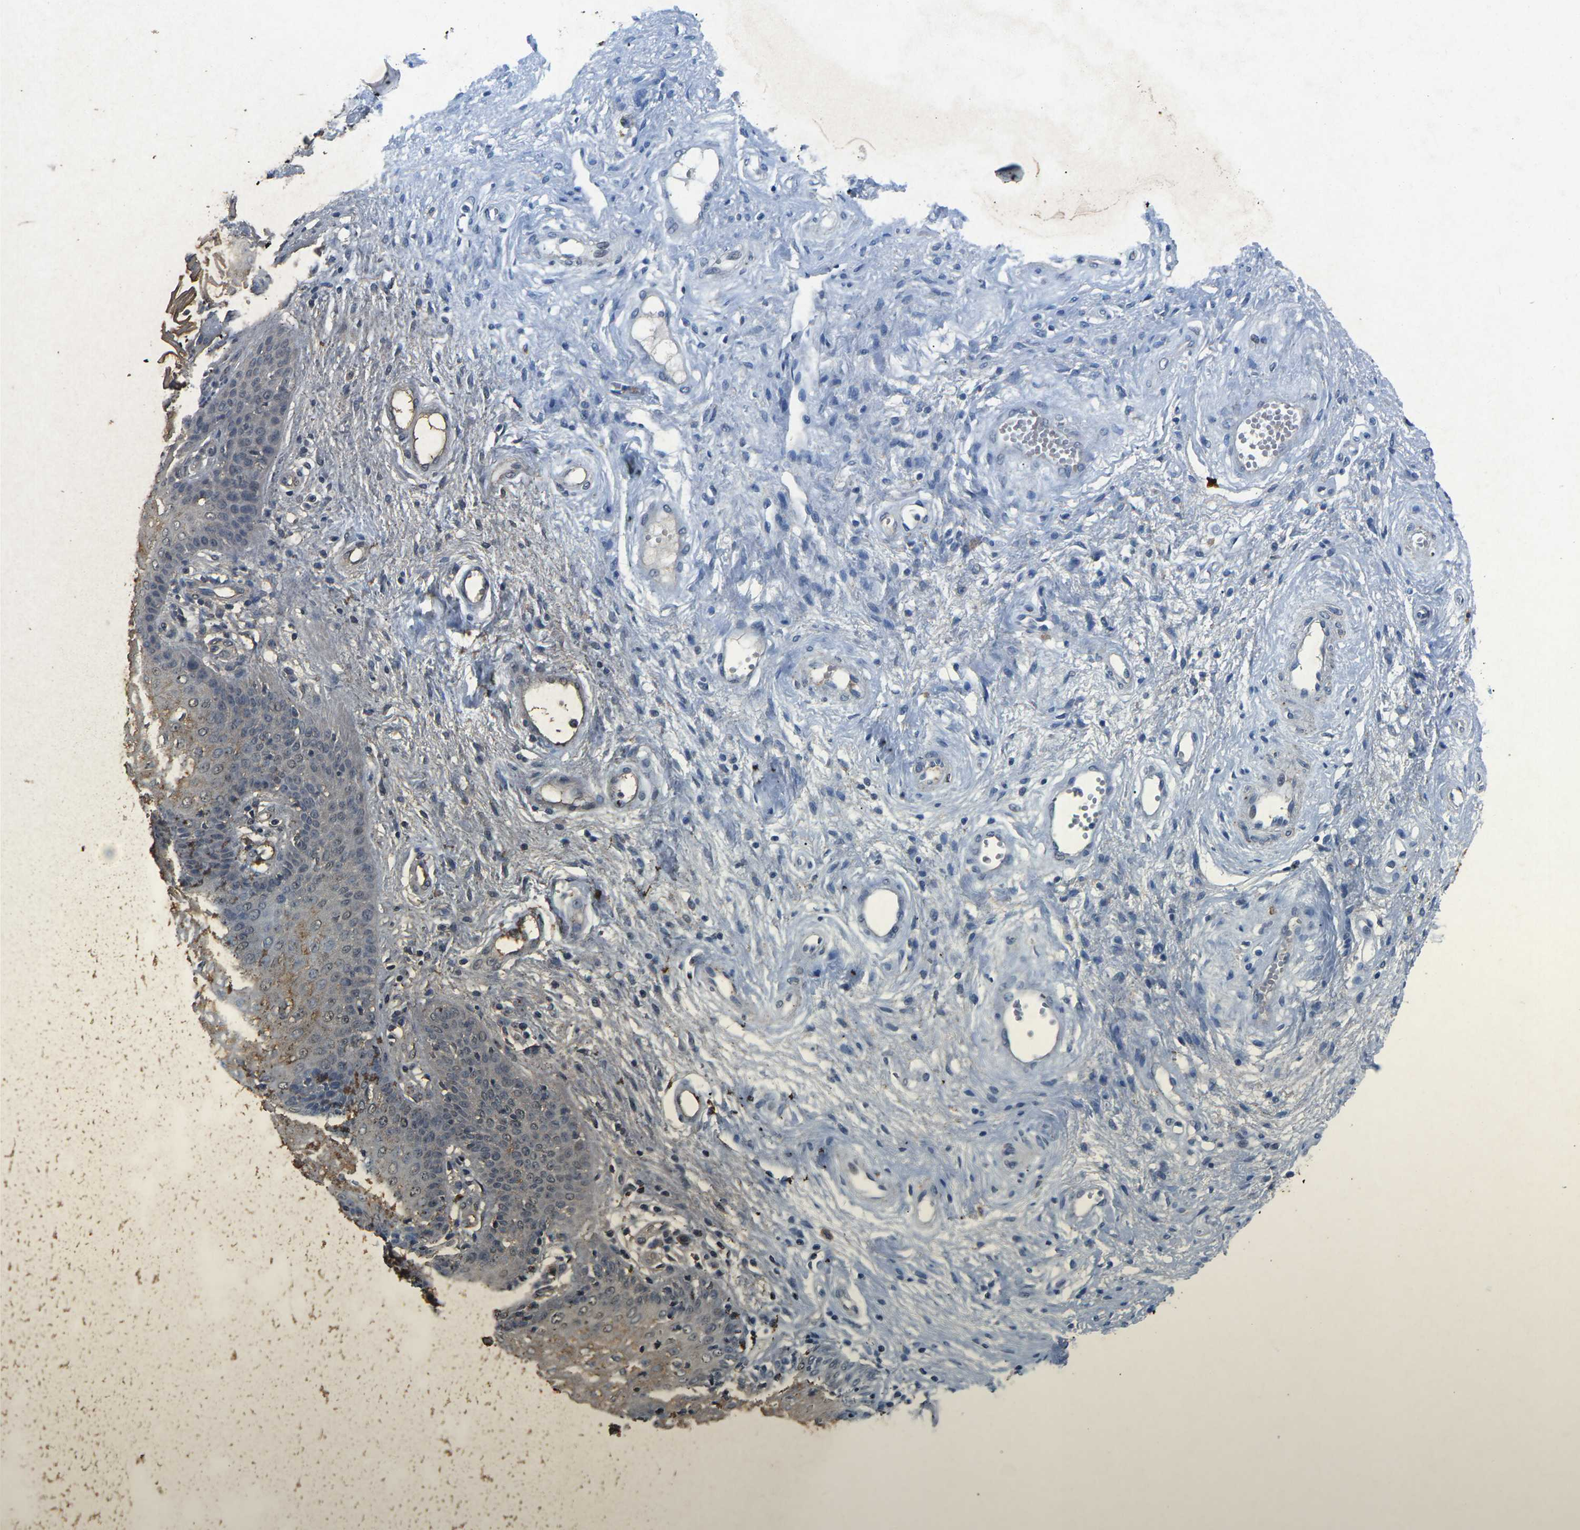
{"staining": {"intensity": "moderate", "quantity": "<25%", "location": "cytoplasmic/membranous"}, "tissue": "vagina", "cell_type": "Squamous epithelial cells", "image_type": "normal", "snomed": [{"axis": "morphology", "description": "Normal tissue, NOS"}, {"axis": "topography", "description": "Vagina"}], "caption": "Normal vagina shows moderate cytoplasmic/membranous staining in approximately <25% of squamous epithelial cells Using DAB (3,3'-diaminobenzidine) (brown) and hematoxylin (blue) stains, captured at high magnification using brightfield microscopy..", "gene": "PLG", "patient": {"sex": "female", "age": 34}}